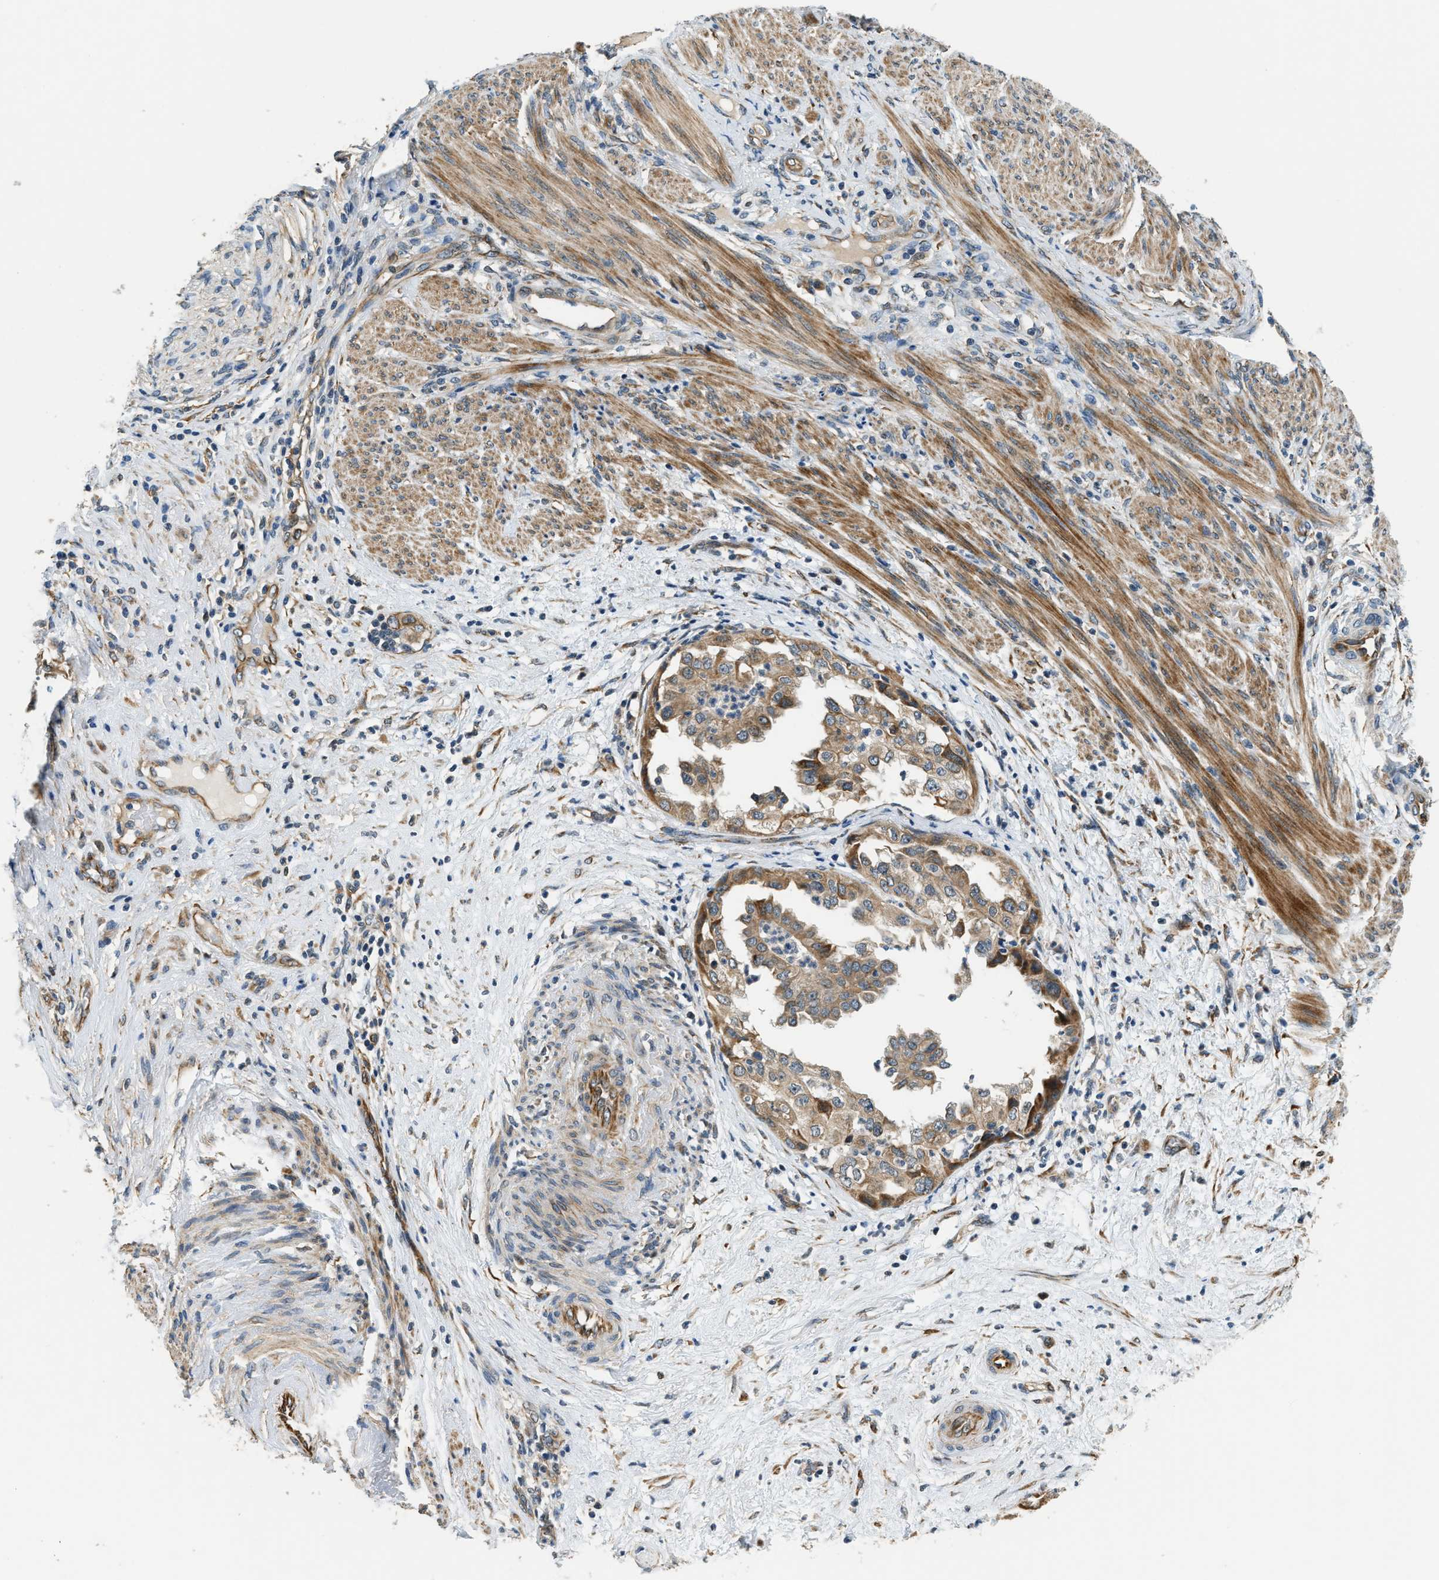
{"staining": {"intensity": "moderate", "quantity": ">75%", "location": "cytoplasmic/membranous"}, "tissue": "endometrial cancer", "cell_type": "Tumor cells", "image_type": "cancer", "snomed": [{"axis": "morphology", "description": "Adenocarcinoma, NOS"}, {"axis": "topography", "description": "Endometrium"}], "caption": "The immunohistochemical stain shows moderate cytoplasmic/membranous staining in tumor cells of endometrial adenocarcinoma tissue. Using DAB (brown) and hematoxylin (blue) stains, captured at high magnification using brightfield microscopy.", "gene": "ALOX12", "patient": {"sex": "female", "age": 85}}